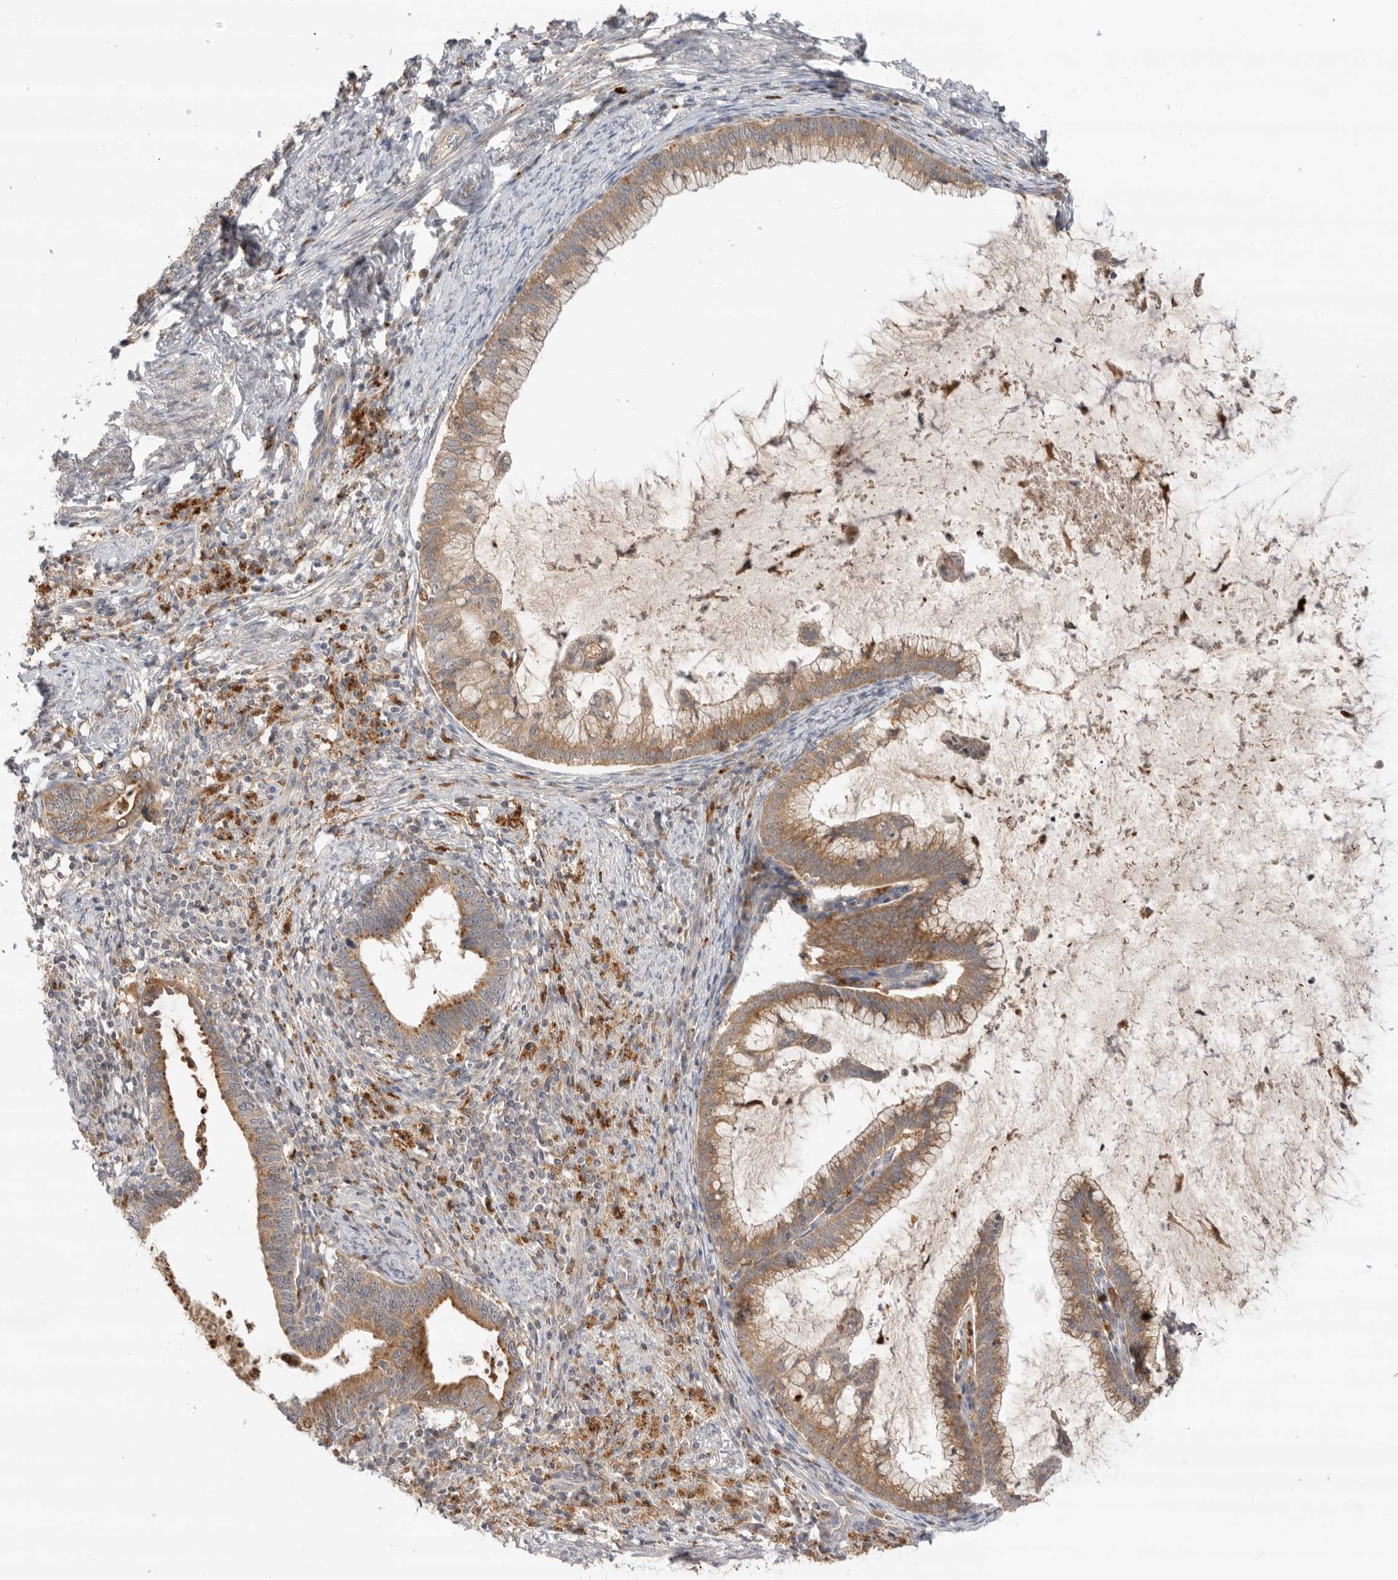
{"staining": {"intensity": "weak", "quantity": ">75%", "location": "cytoplasmic/membranous"}, "tissue": "cervical cancer", "cell_type": "Tumor cells", "image_type": "cancer", "snomed": [{"axis": "morphology", "description": "Adenocarcinoma, NOS"}, {"axis": "topography", "description": "Cervix"}], "caption": "The image shows immunohistochemical staining of cervical cancer. There is weak cytoplasmic/membranous expression is present in approximately >75% of tumor cells.", "gene": "GNE", "patient": {"sex": "female", "age": 36}}